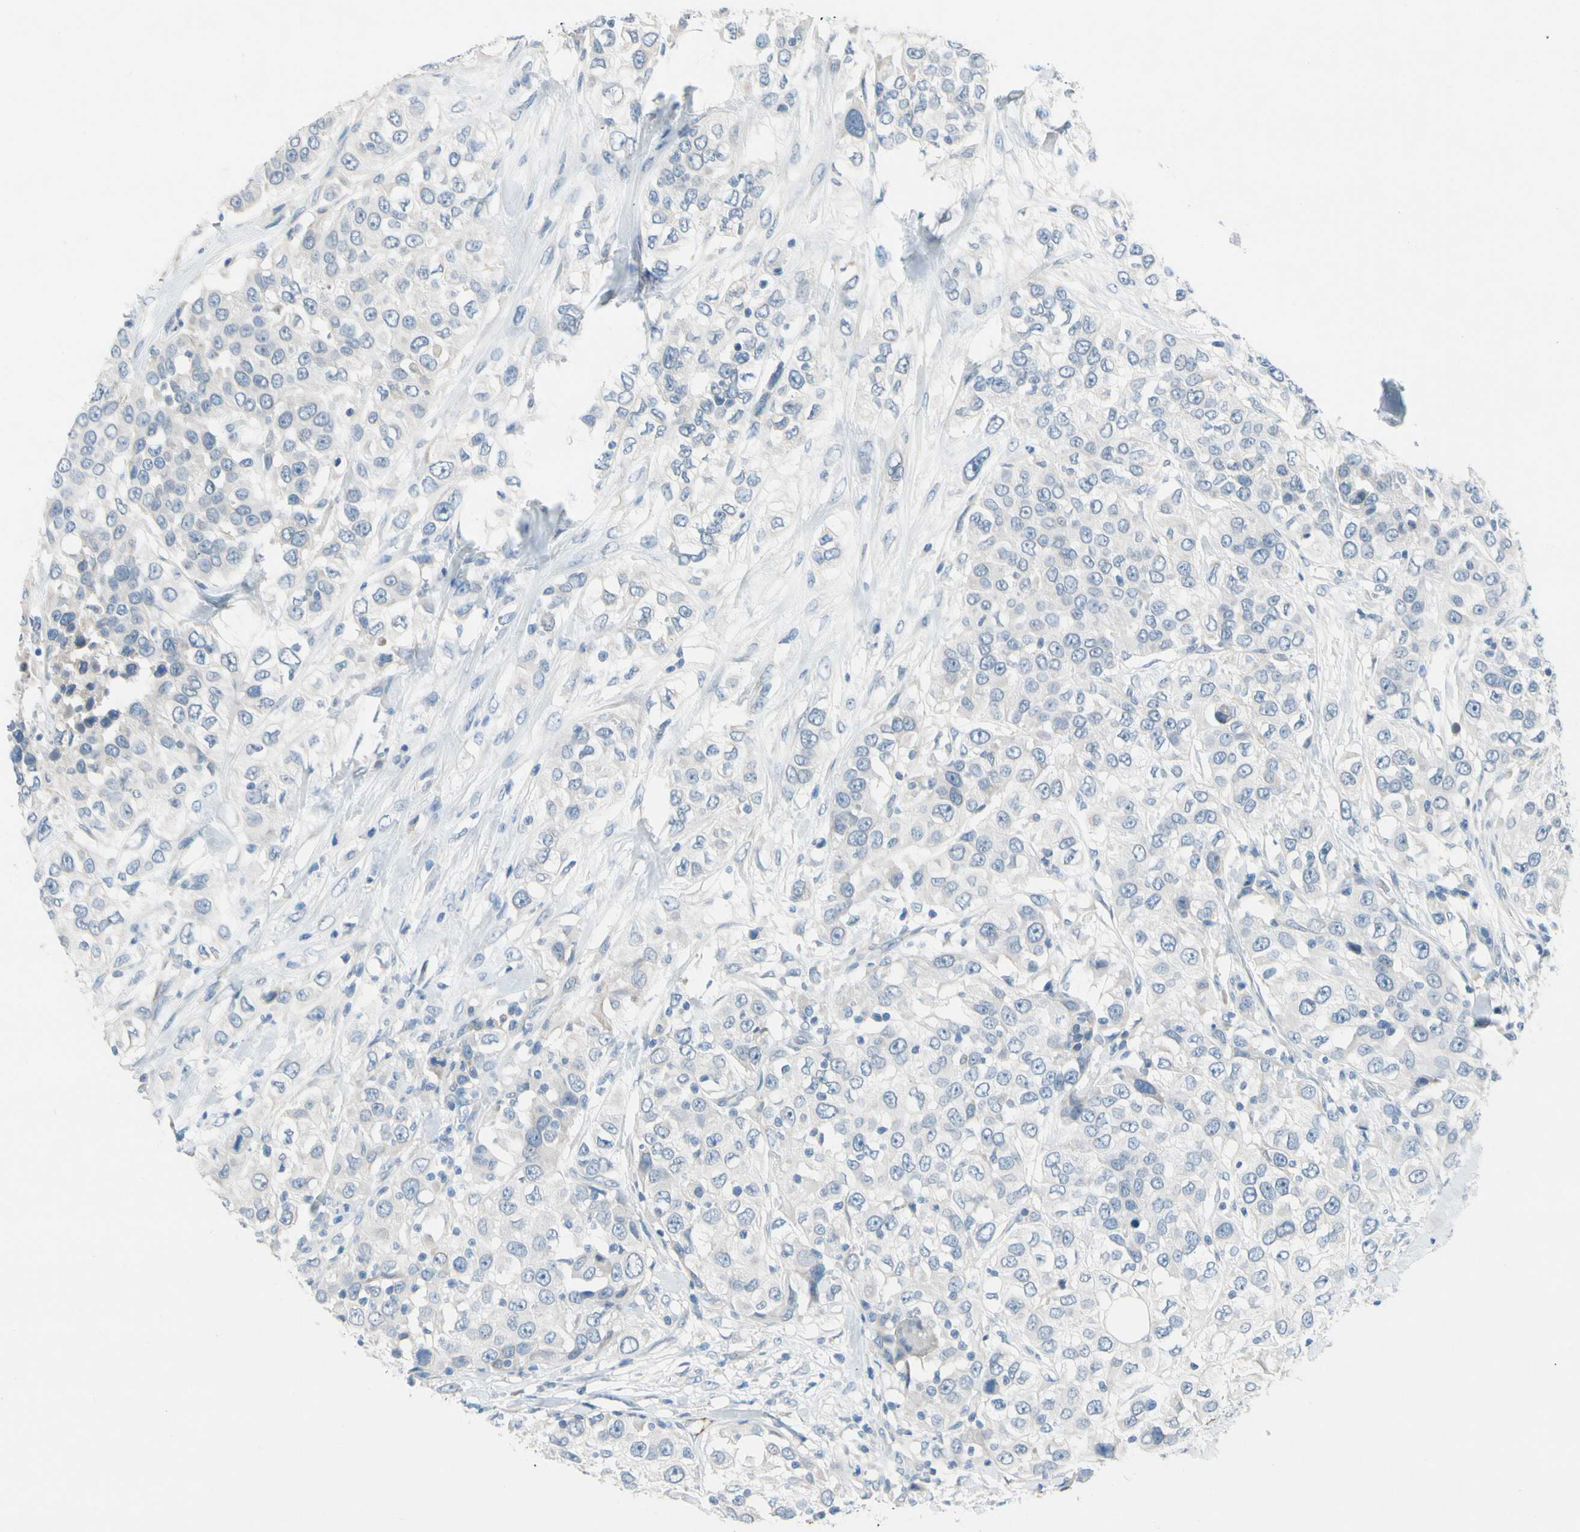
{"staining": {"intensity": "negative", "quantity": "none", "location": "none"}, "tissue": "urothelial cancer", "cell_type": "Tumor cells", "image_type": "cancer", "snomed": [{"axis": "morphology", "description": "Urothelial carcinoma, High grade"}, {"axis": "topography", "description": "Urinary bladder"}], "caption": "High power microscopy micrograph of an IHC photomicrograph of urothelial cancer, revealing no significant expression in tumor cells.", "gene": "CNDP1", "patient": {"sex": "female", "age": 80}}